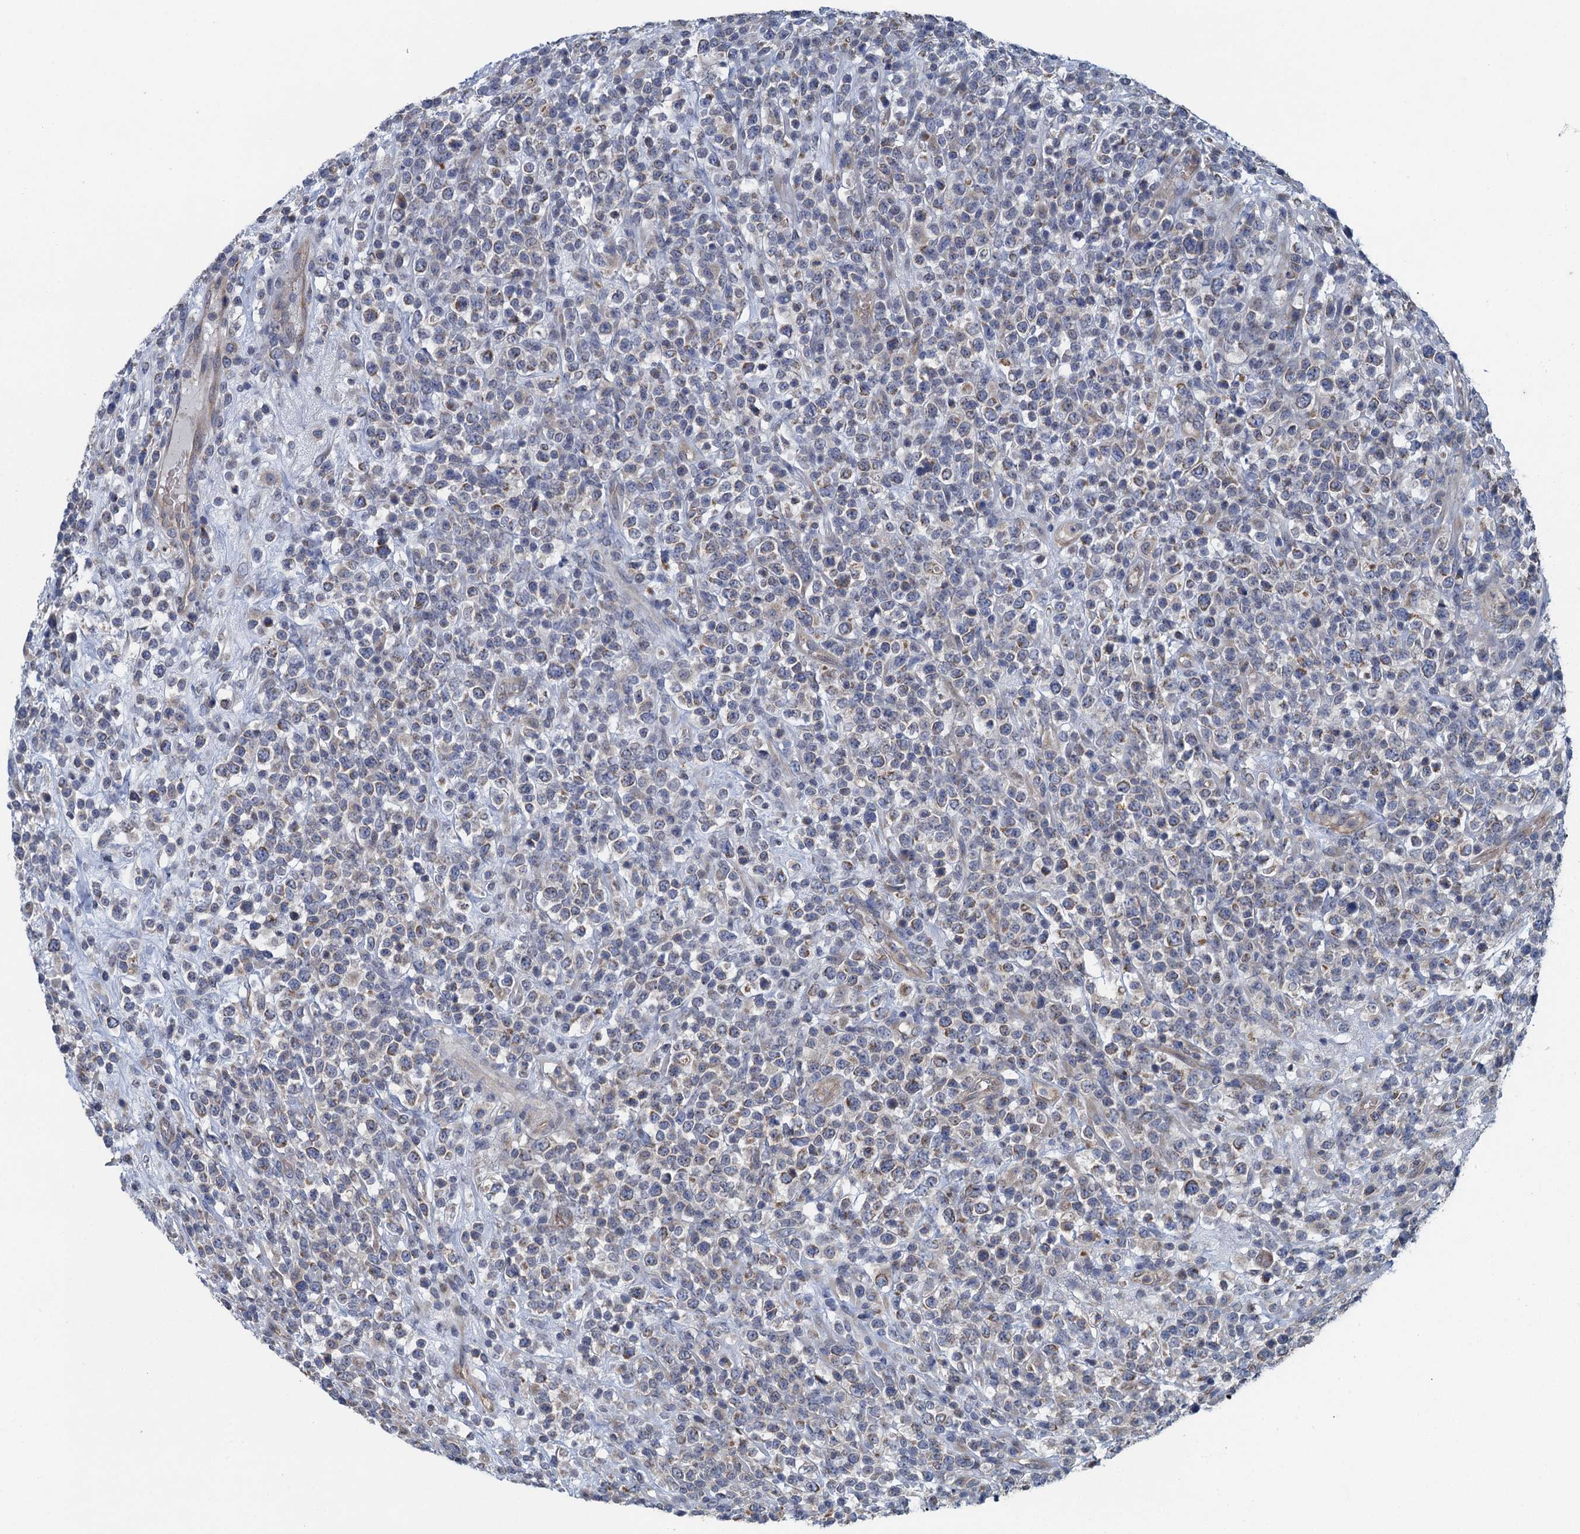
{"staining": {"intensity": "moderate", "quantity": "<25%", "location": "cytoplasmic/membranous"}, "tissue": "lymphoma", "cell_type": "Tumor cells", "image_type": "cancer", "snomed": [{"axis": "morphology", "description": "Malignant lymphoma, non-Hodgkin's type, High grade"}, {"axis": "topography", "description": "Colon"}], "caption": "Human malignant lymphoma, non-Hodgkin's type (high-grade) stained with a protein marker exhibits moderate staining in tumor cells.", "gene": "KBTBD8", "patient": {"sex": "female", "age": 53}}